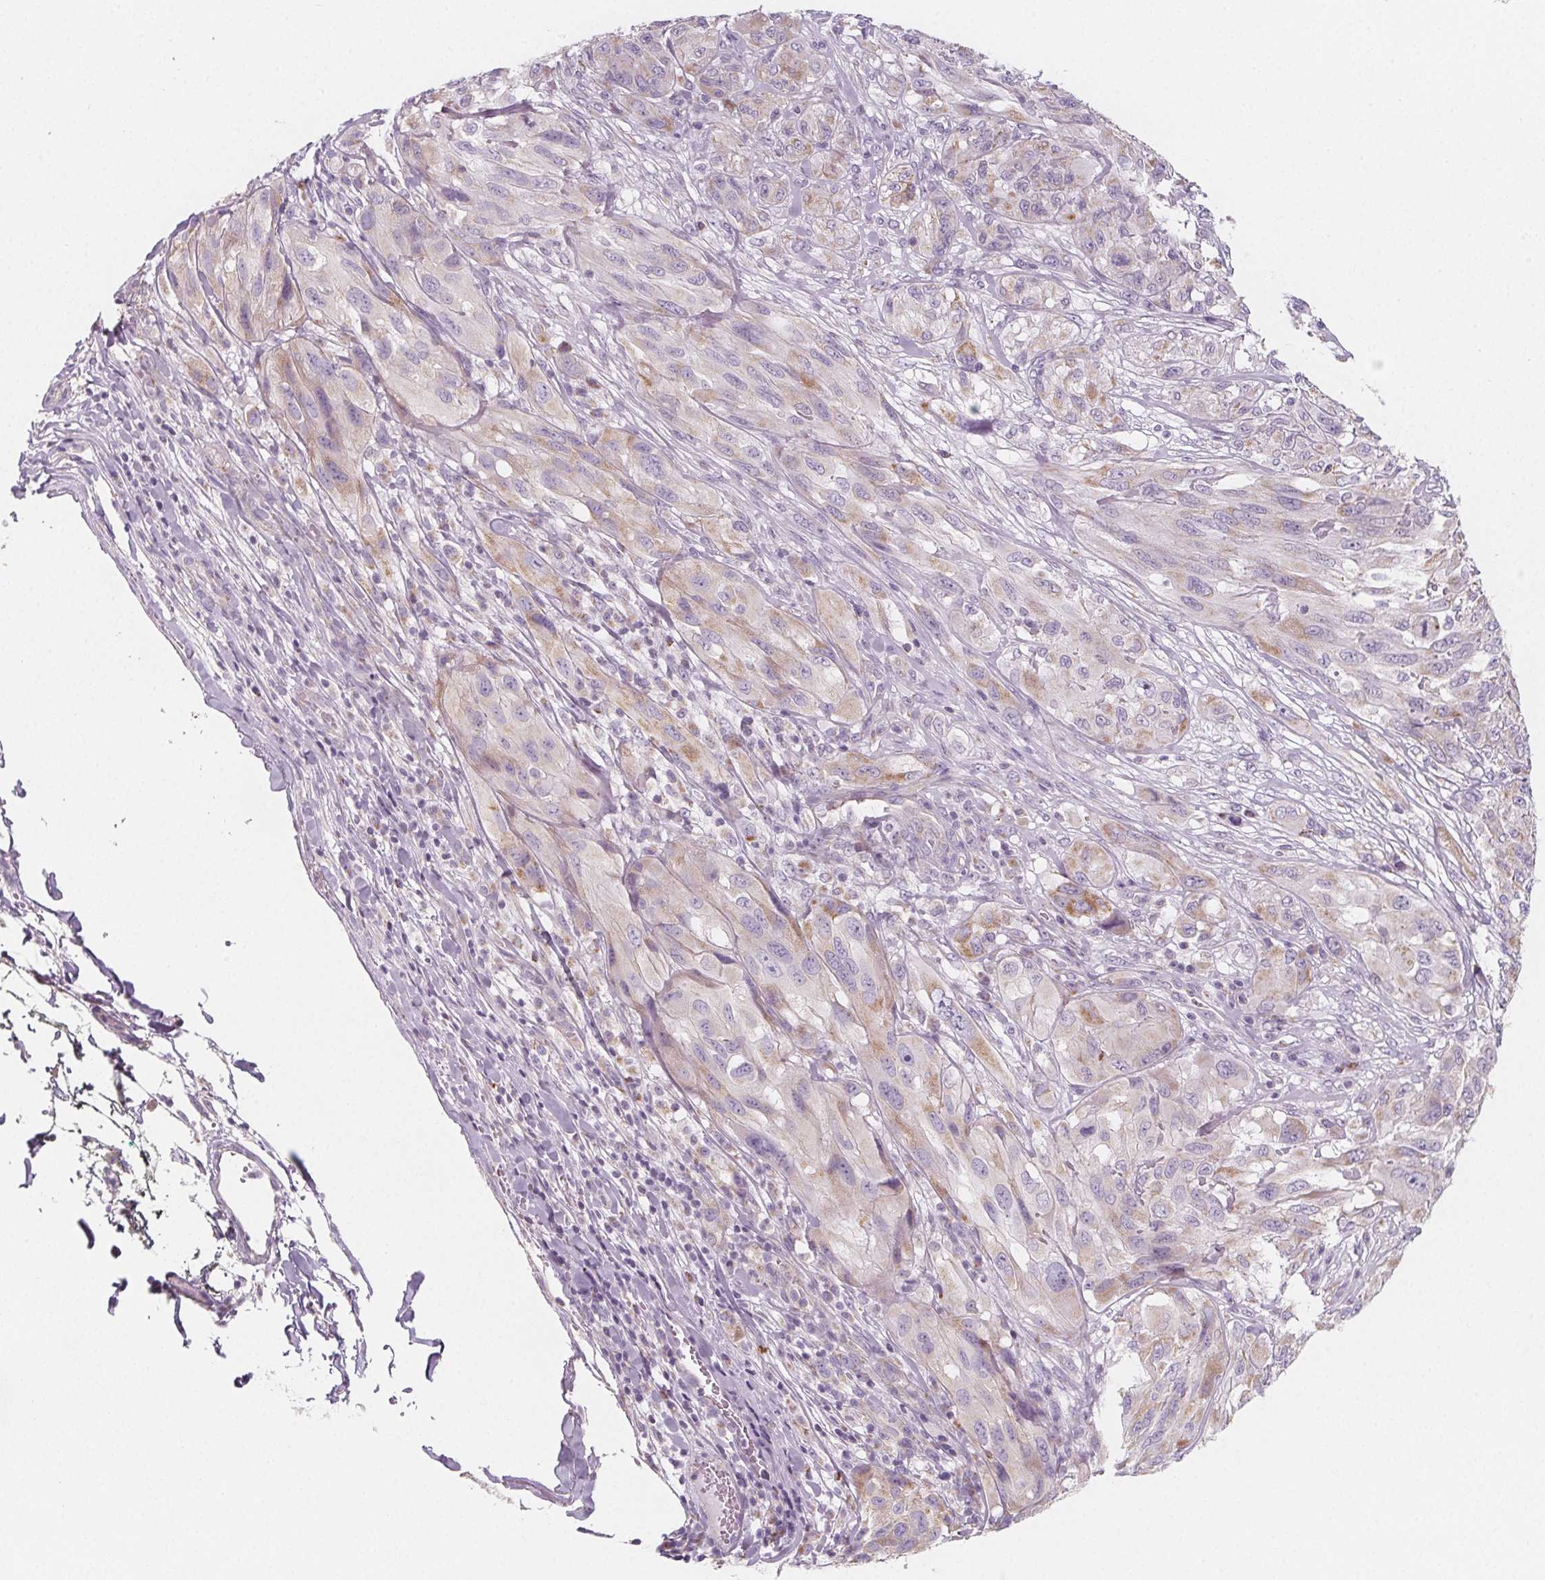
{"staining": {"intensity": "weak", "quantity": "25%-75%", "location": "cytoplasmic/membranous"}, "tissue": "melanoma", "cell_type": "Tumor cells", "image_type": "cancer", "snomed": [{"axis": "morphology", "description": "Malignant melanoma, NOS"}, {"axis": "topography", "description": "Skin"}], "caption": "DAB (3,3'-diaminobenzidine) immunohistochemical staining of human melanoma reveals weak cytoplasmic/membranous protein expression in approximately 25%-75% of tumor cells.", "gene": "IL17C", "patient": {"sex": "female", "age": 91}}